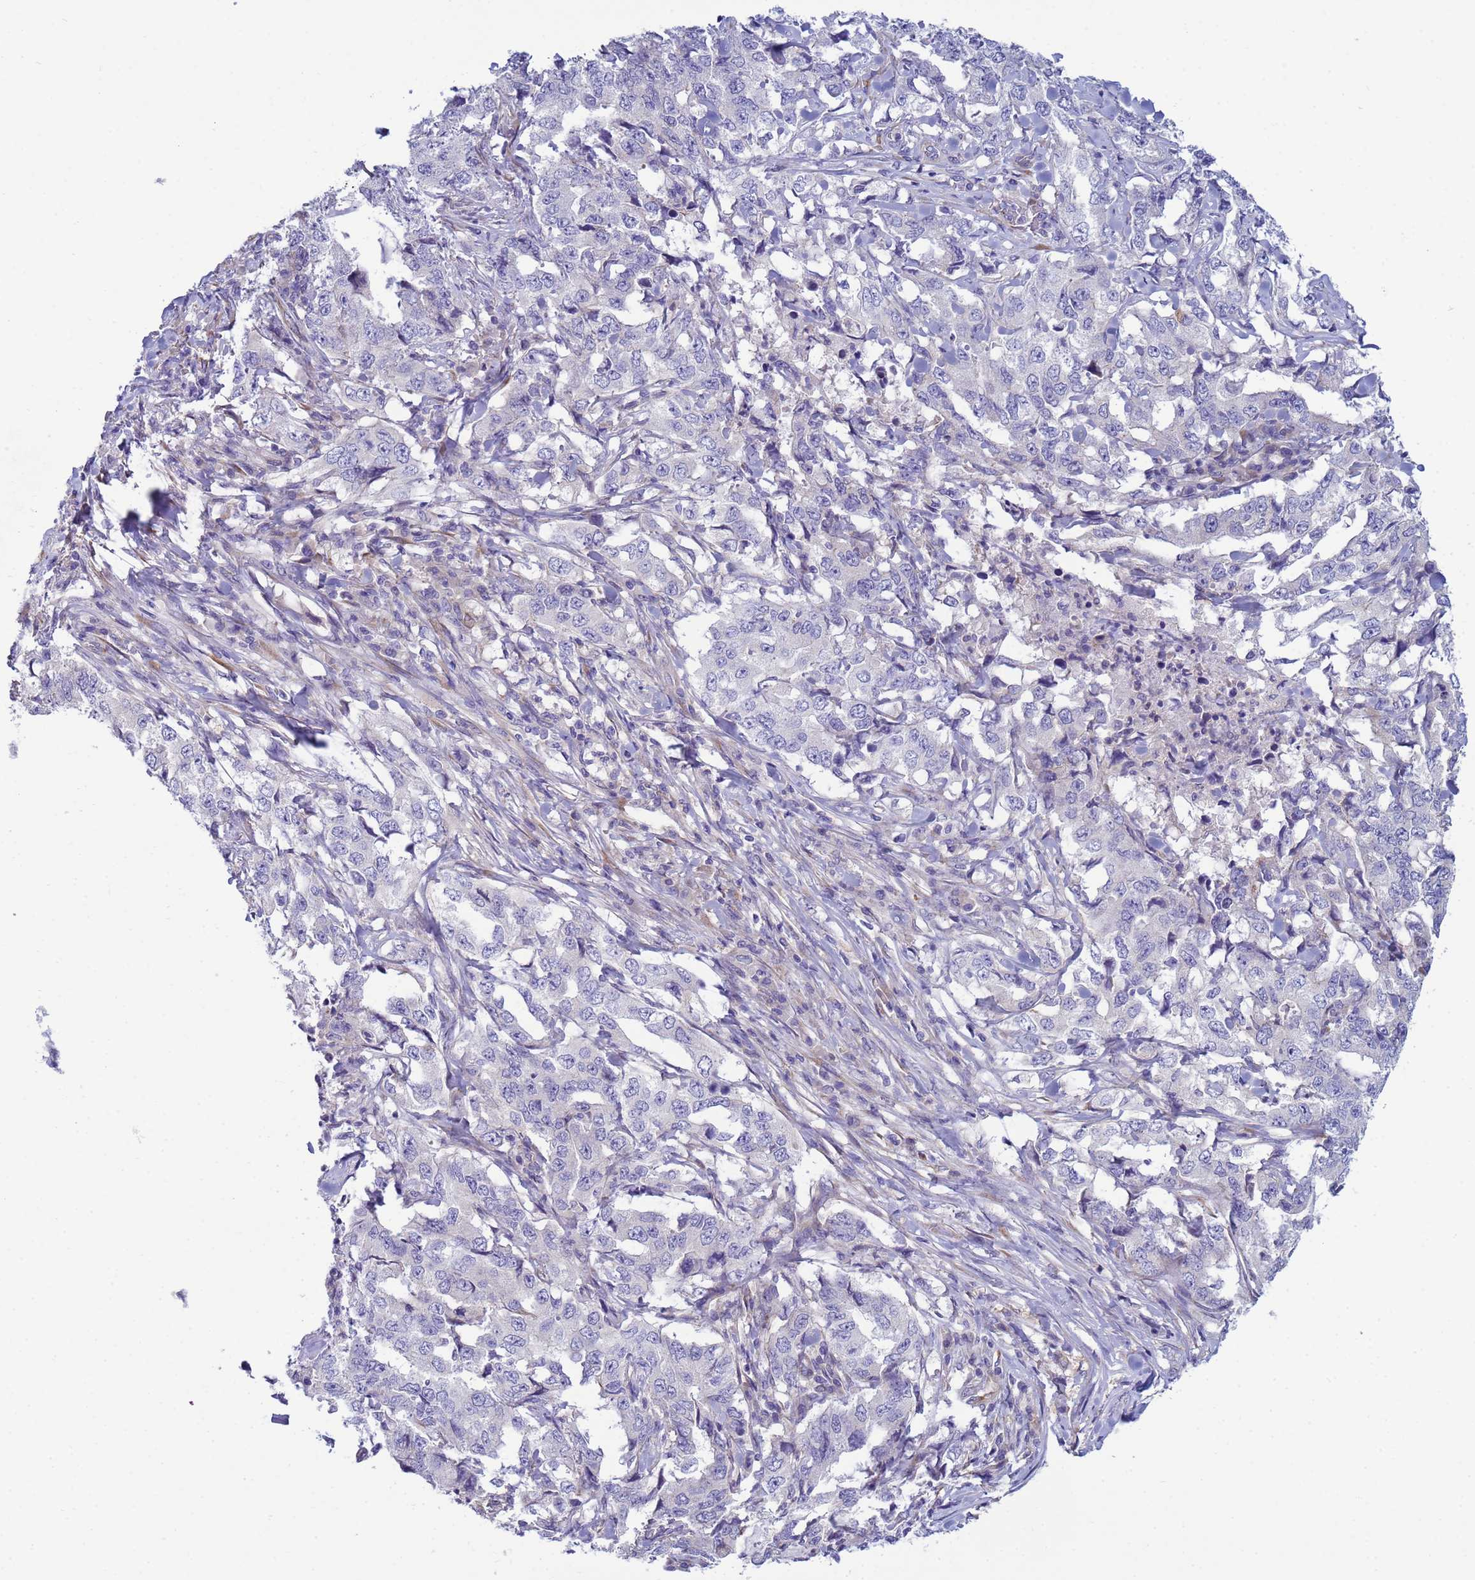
{"staining": {"intensity": "negative", "quantity": "none", "location": "none"}, "tissue": "lung cancer", "cell_type": "Tumor cells", "image_type": "cancer", "snomed": [{"axis": "morphology", "description": "Adenocarcinoma, NOS"}, {"axis": "topography", "description": "Lung"}], "caption": "Tumor cells show no significant protein positivity in lung adenocarcinoma.", "gene": "TRPC6", "patient": {"sex": "female", "age": 51}}